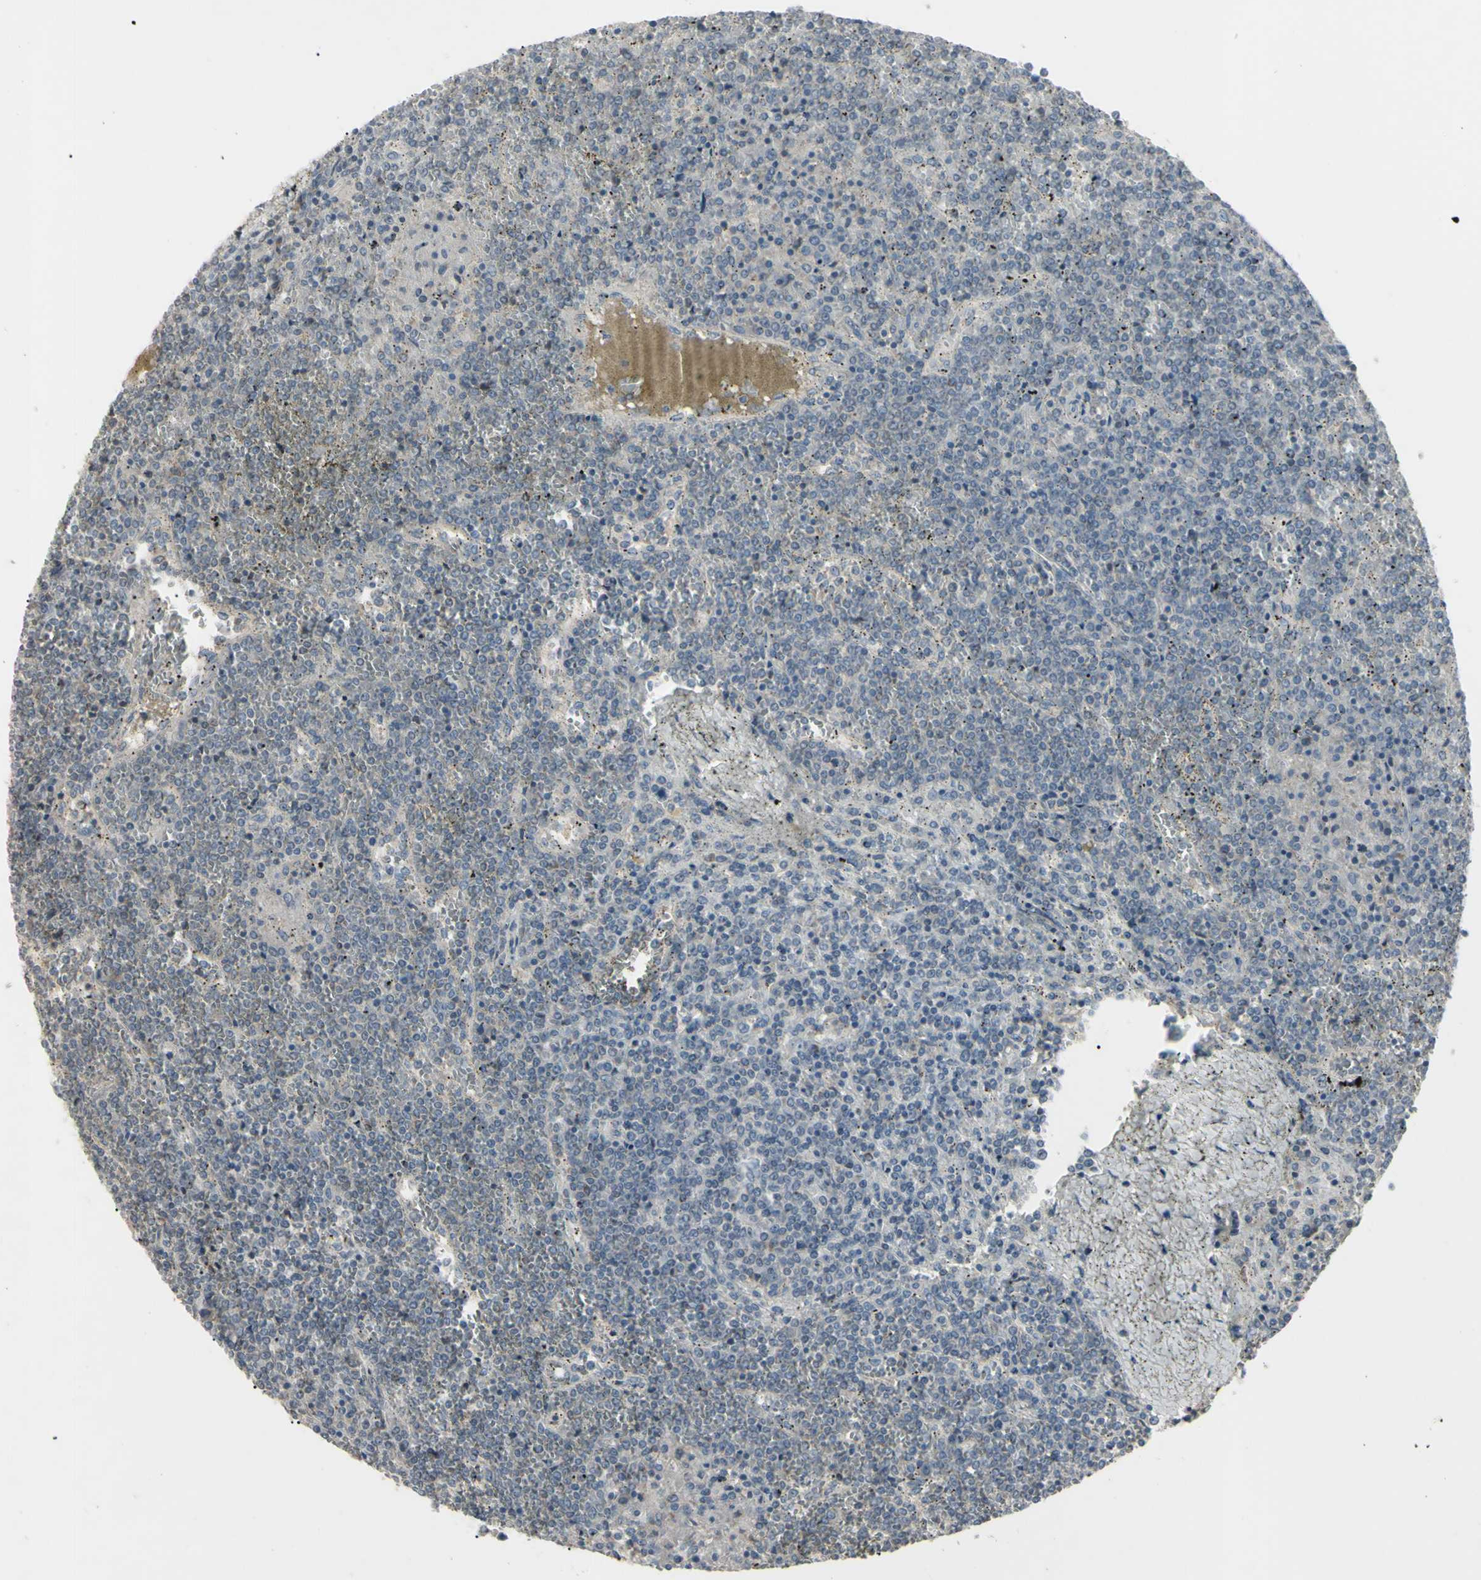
{"staining": {"intensity": "negative", "quantity": "none", "location": "none"}, "tissue": "lymphoma", "cell_type": "Tumor cells", "image_type": "cancer", "snomed": [{"axis": "morphology", "description": "Malignant lymphoma, non-Hodgkin's type, Low grade"}, {"axis": "topography", "description": "Spleen"}], "caption": "Immunohistochemical staining of malignant lymphoma, non-Hodgkin's type (low-grade) shows no significant positivity in tumor cells. (Brightfield microscopy of DAB IHC at high magnification).", "gene": "PIAS4", "patient": {"sex": "female", "age": 19}}